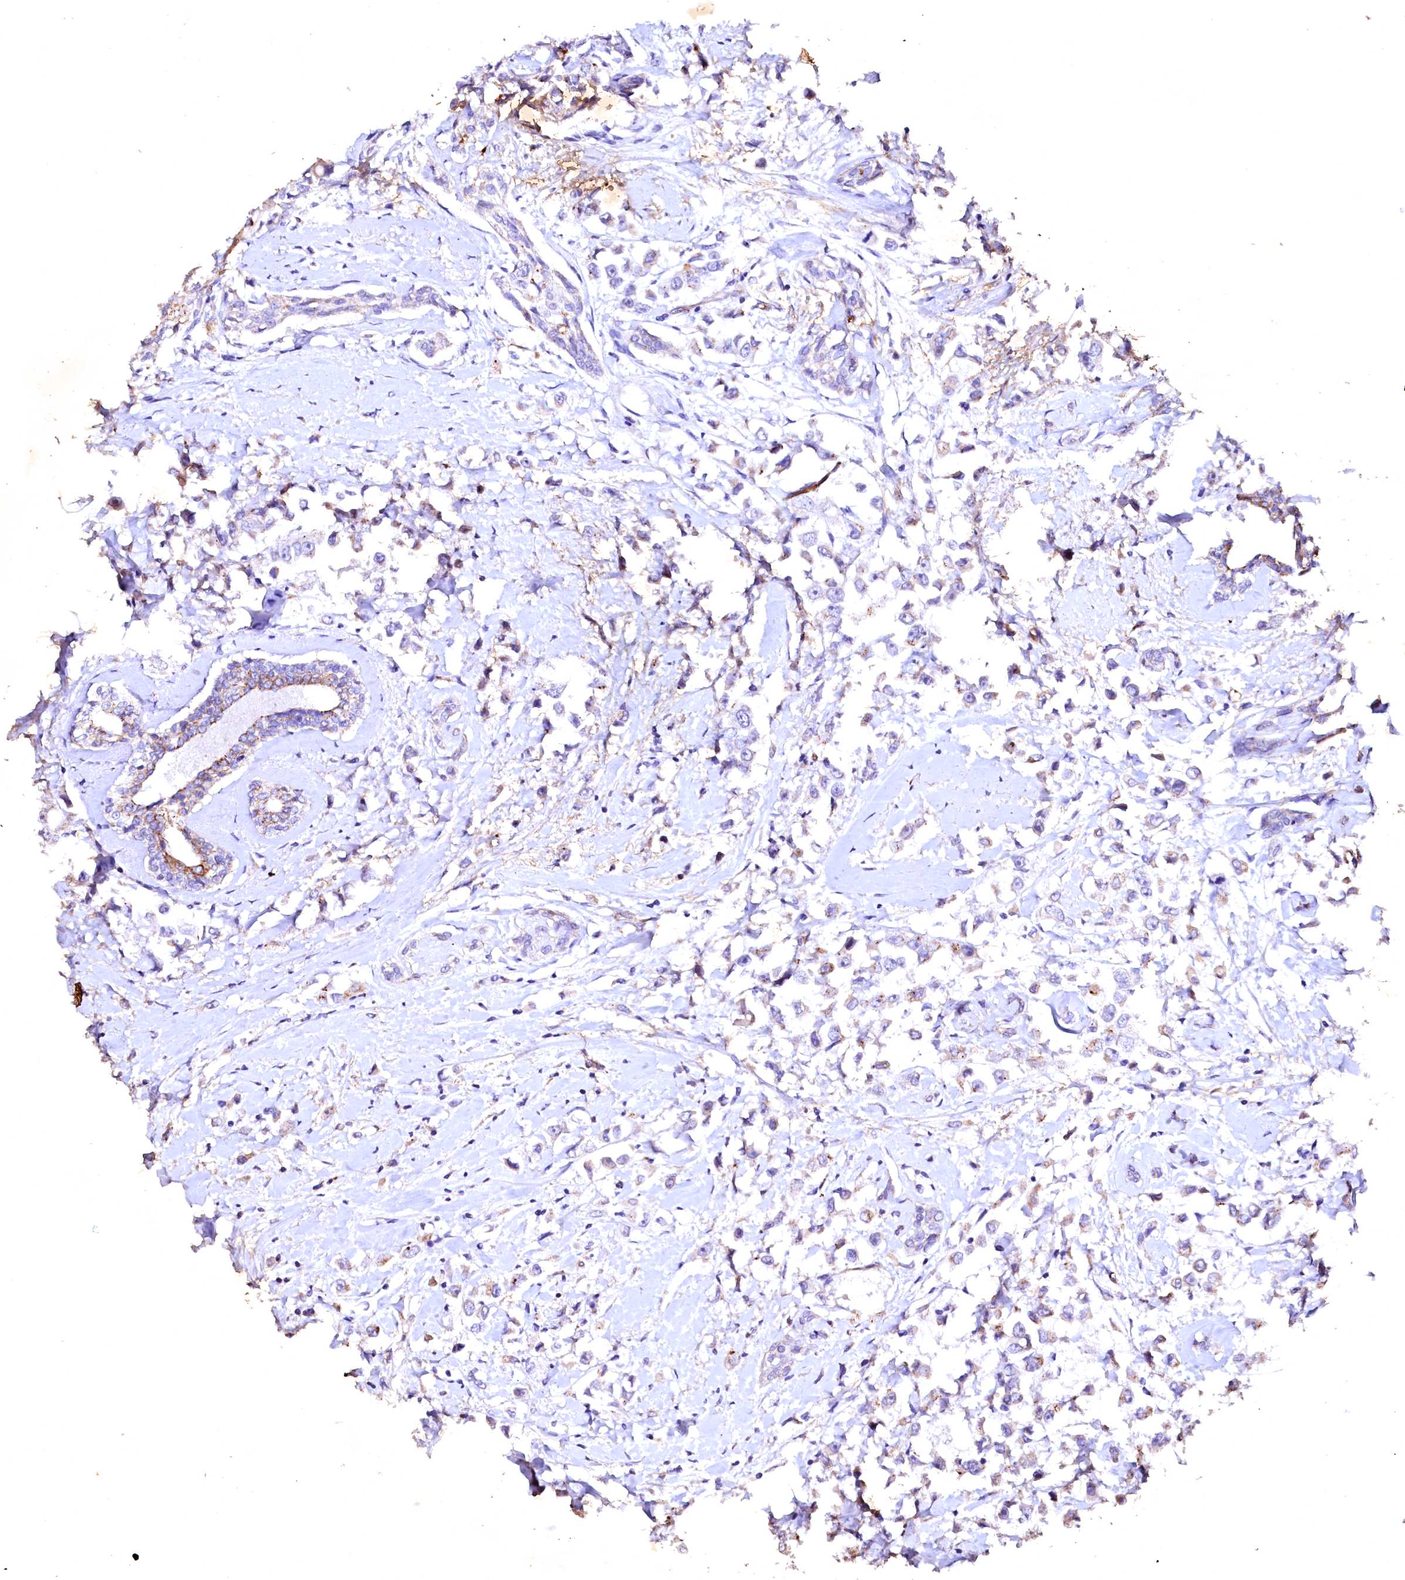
{"staining": {"intensity": "weak", "quantity": "<25%", "location": "cytoplasmic/membranous"}, "tissue": "breast cancer", "cell_type": "Tumor cells", "image_type": "cancer", "snomed": [{"axis": "morphology", "description": "Duct carcinoma"}, {"axis": "topography", "description": "Breast"}], "caption": "High magnification brightfield microscopy of intraductal carcinoma (breast) stained with DAB (brown) and counterstained with hematoxylin (blue): tumor cells show no significant positivity.", "gene": "VPS36", "patient": {"sex": "female", "age": 87}}